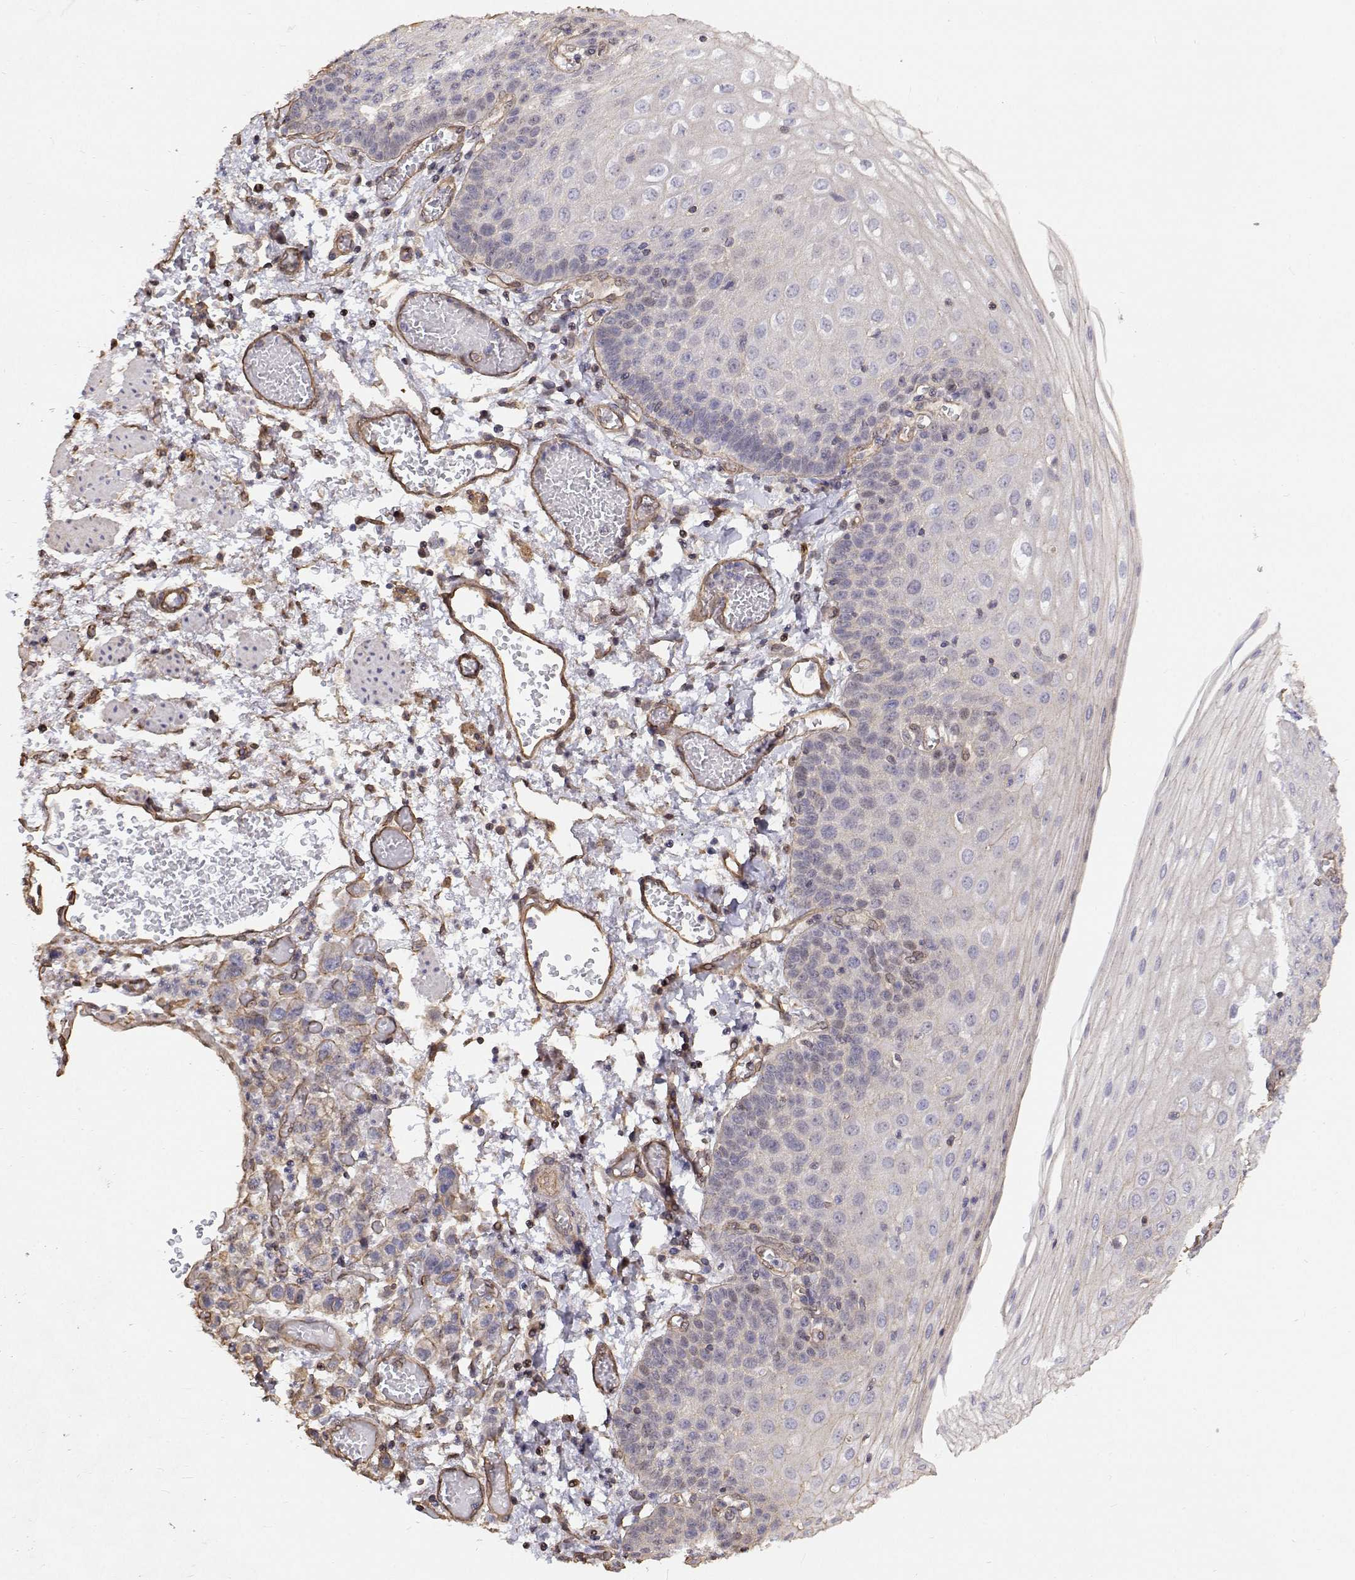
{"staining": {"intensity": "negative", "quantity": "none", "location": "none"}, "tissue": "esophagus", "cell_type": "Squamous epithelial cells", "image_type": "normal", "snomed": [{"axis": "morphology", "description": "Normal tissue, NOS"}, {"axis": "morphology", "description": "Adenocarcinoma, NOS"}, {"axis": "topography", "description": "Esophagus"}], "caption": "Squamous epithelial cells show no significant staining in unremarkable esophagus.", "gene": "GSDMA", "patient": {"sex": "male", "age": 81}}